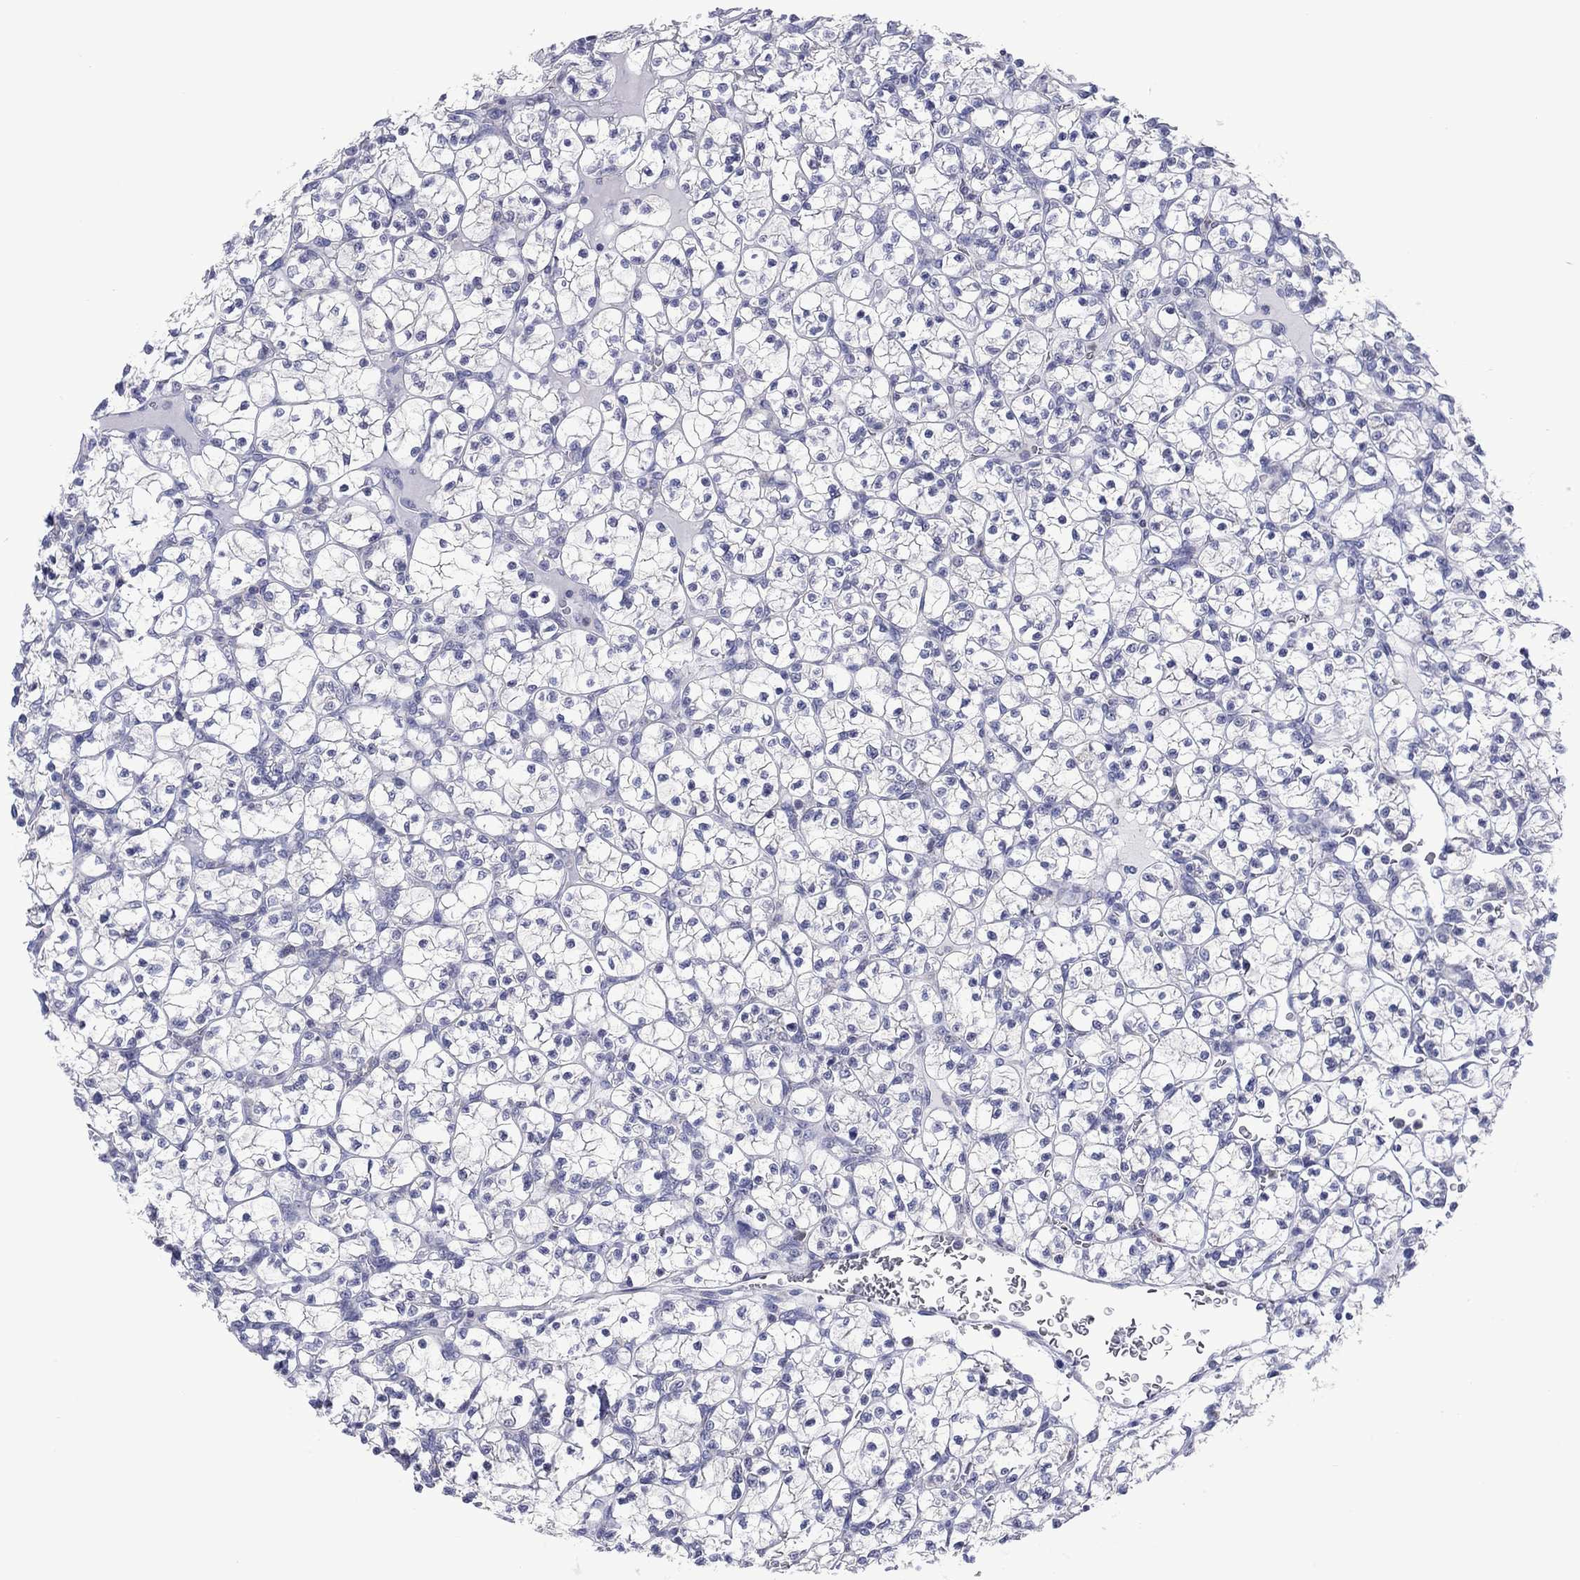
{"staining": {"intensity": "negative", "quantity": "none", "location": "none"}, "tissue": "renal cancer", "cell_type": "Tumor cells", "image_type": "cancer", "snomed": [{"axis": "morphology", "description": "Adenocarcinoma, NOS"}, {"axis": "topography", "description": "Kidney"}], "caption": "Micrograph shows no significant protein staining in tumor cells of renal adenocarcinoma. (Brightfield microscopy of DAB IHC at high magnification).", "gene": "FER1L6", "patient": {"sex": "female", "age": 89}}